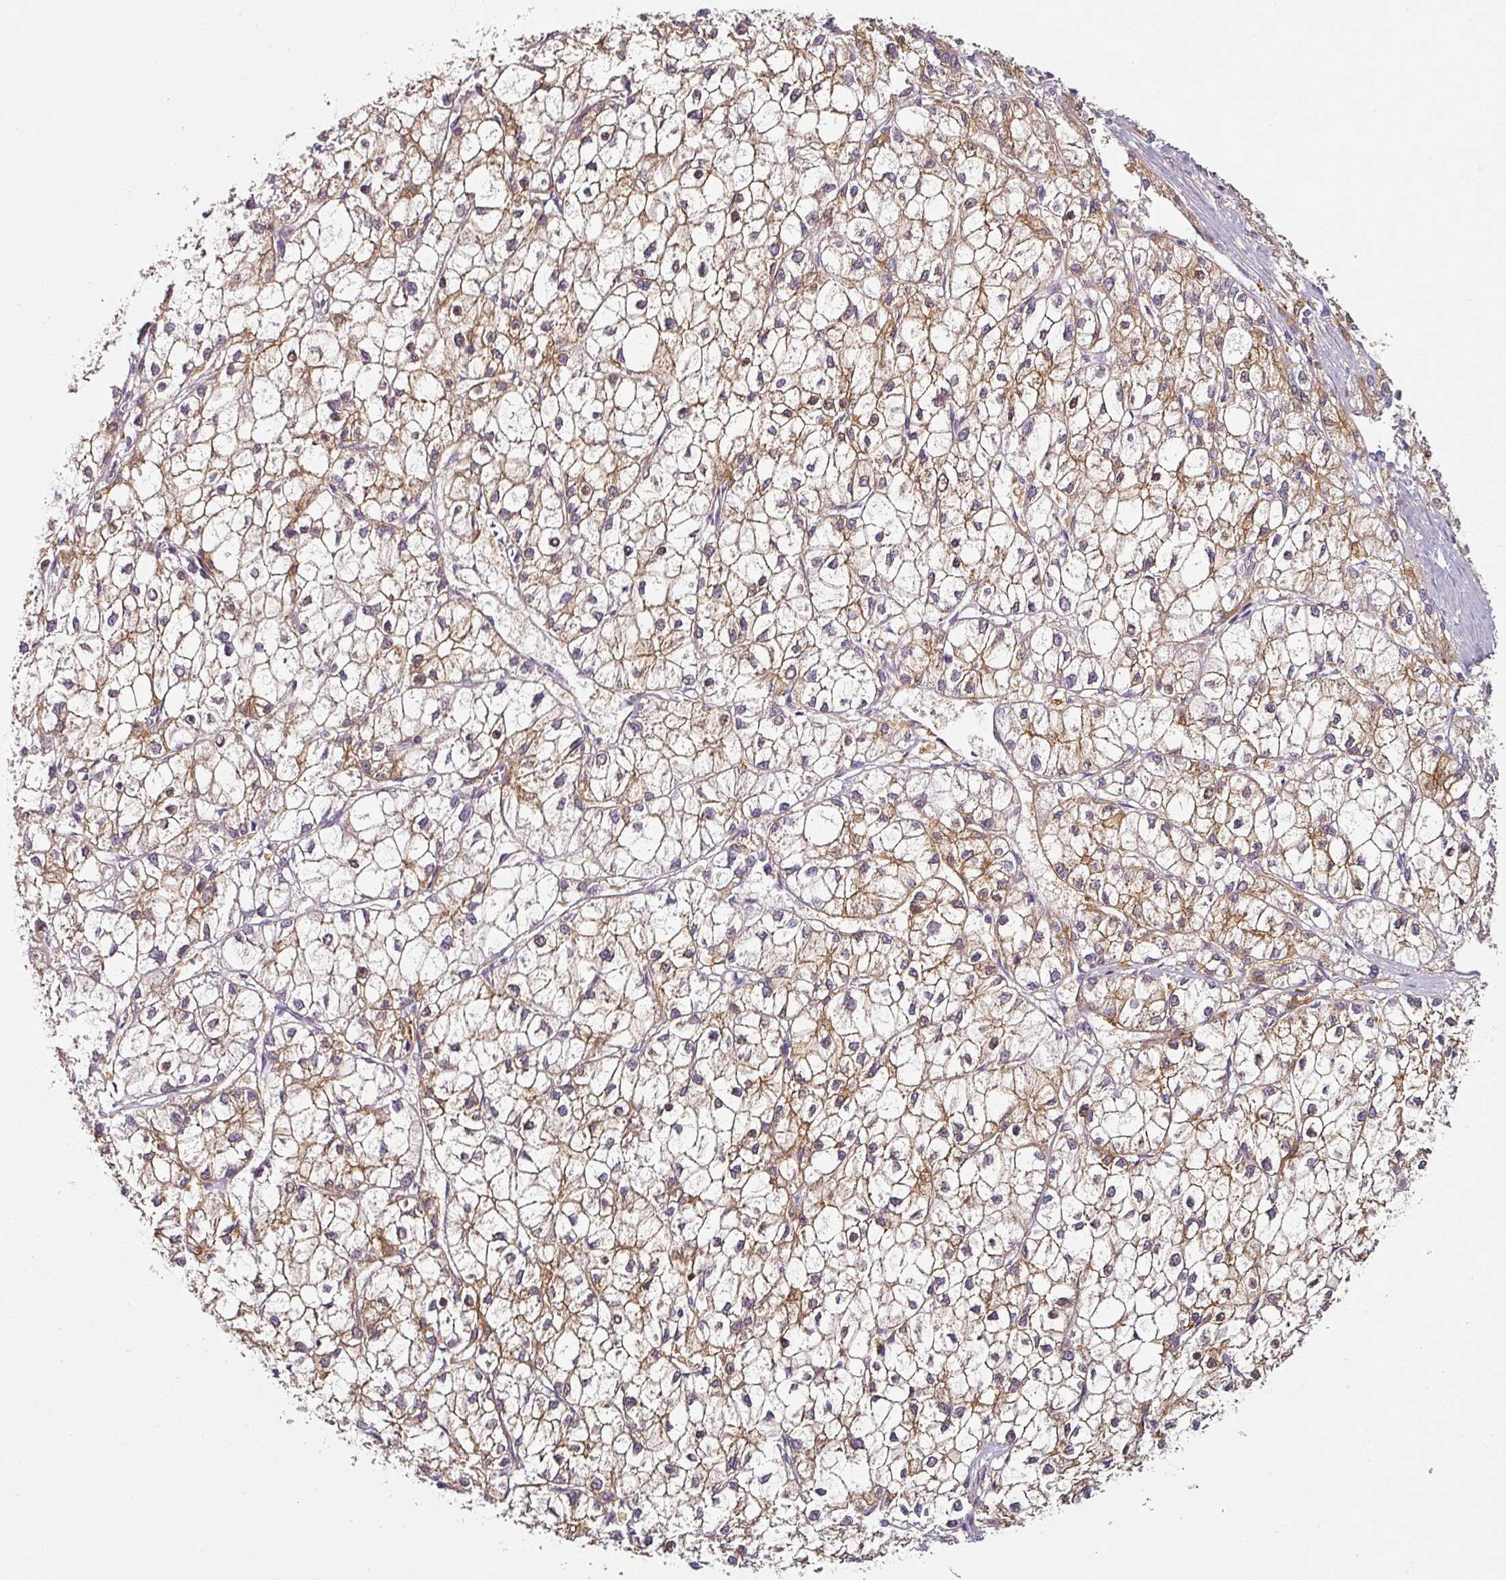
{"staining": {"intensity": "moderate", "quantity": ">75%", "location": "cytoplasmic/membranous"}, "tissue": "liver cancer", "cell_type": "Tumor cells", "image_type": "cancer", "snomed": [{"axis": "morphology", "description": "Carcinoma, Hepatocellular, NOS"}, {"axis": "topography", "description": "Liver"}], "caption": "Tumor cells demonstrate medium levels of moderate cytoplasmic/membranous staining in about >75% of cells in hepatocellular carcinoma (liver). (IHC, brightfield microscopy, high magnification).", "gene": "CAP2", "patient": {"sex": "female", "age": 43}}